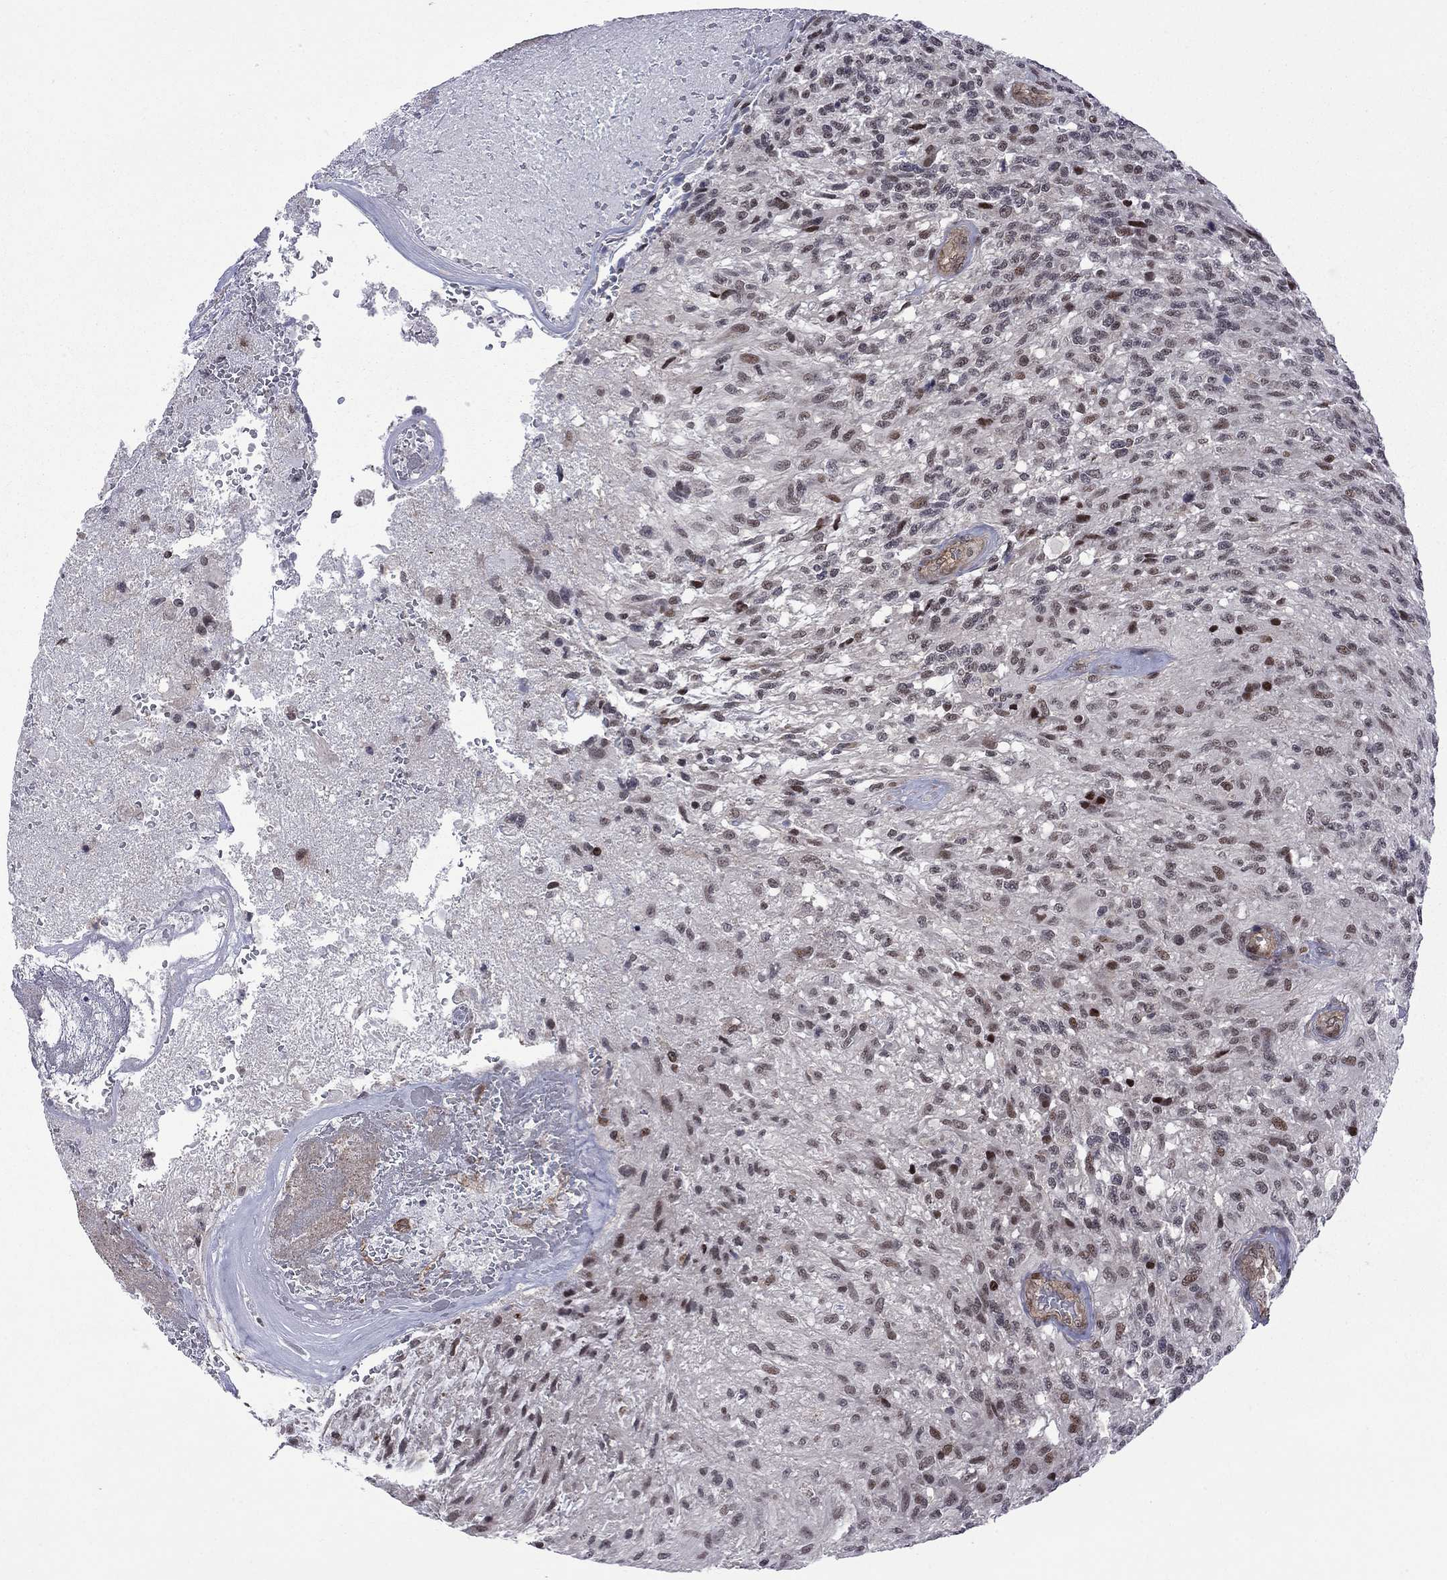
{"staining": {"intensity": "strong", "quantity": "<25%", "location": "nuclear"}, "tissue": "glioma", "cell_type": "Tumor cells", "image_type": "cancer", "snomed": [{"axis": "morphology", "description": "Glioma, malignant, High grade"}, {"axis": "topography", "description": "Brain"}], "caption": "Malignant glioma (high-grade) stained with a brown dye reveals strong nuclear positive positivity in approximately <25% of tumor cells.", "gene": "BRF1", "patient": {"sex": "male", "age": 56}}